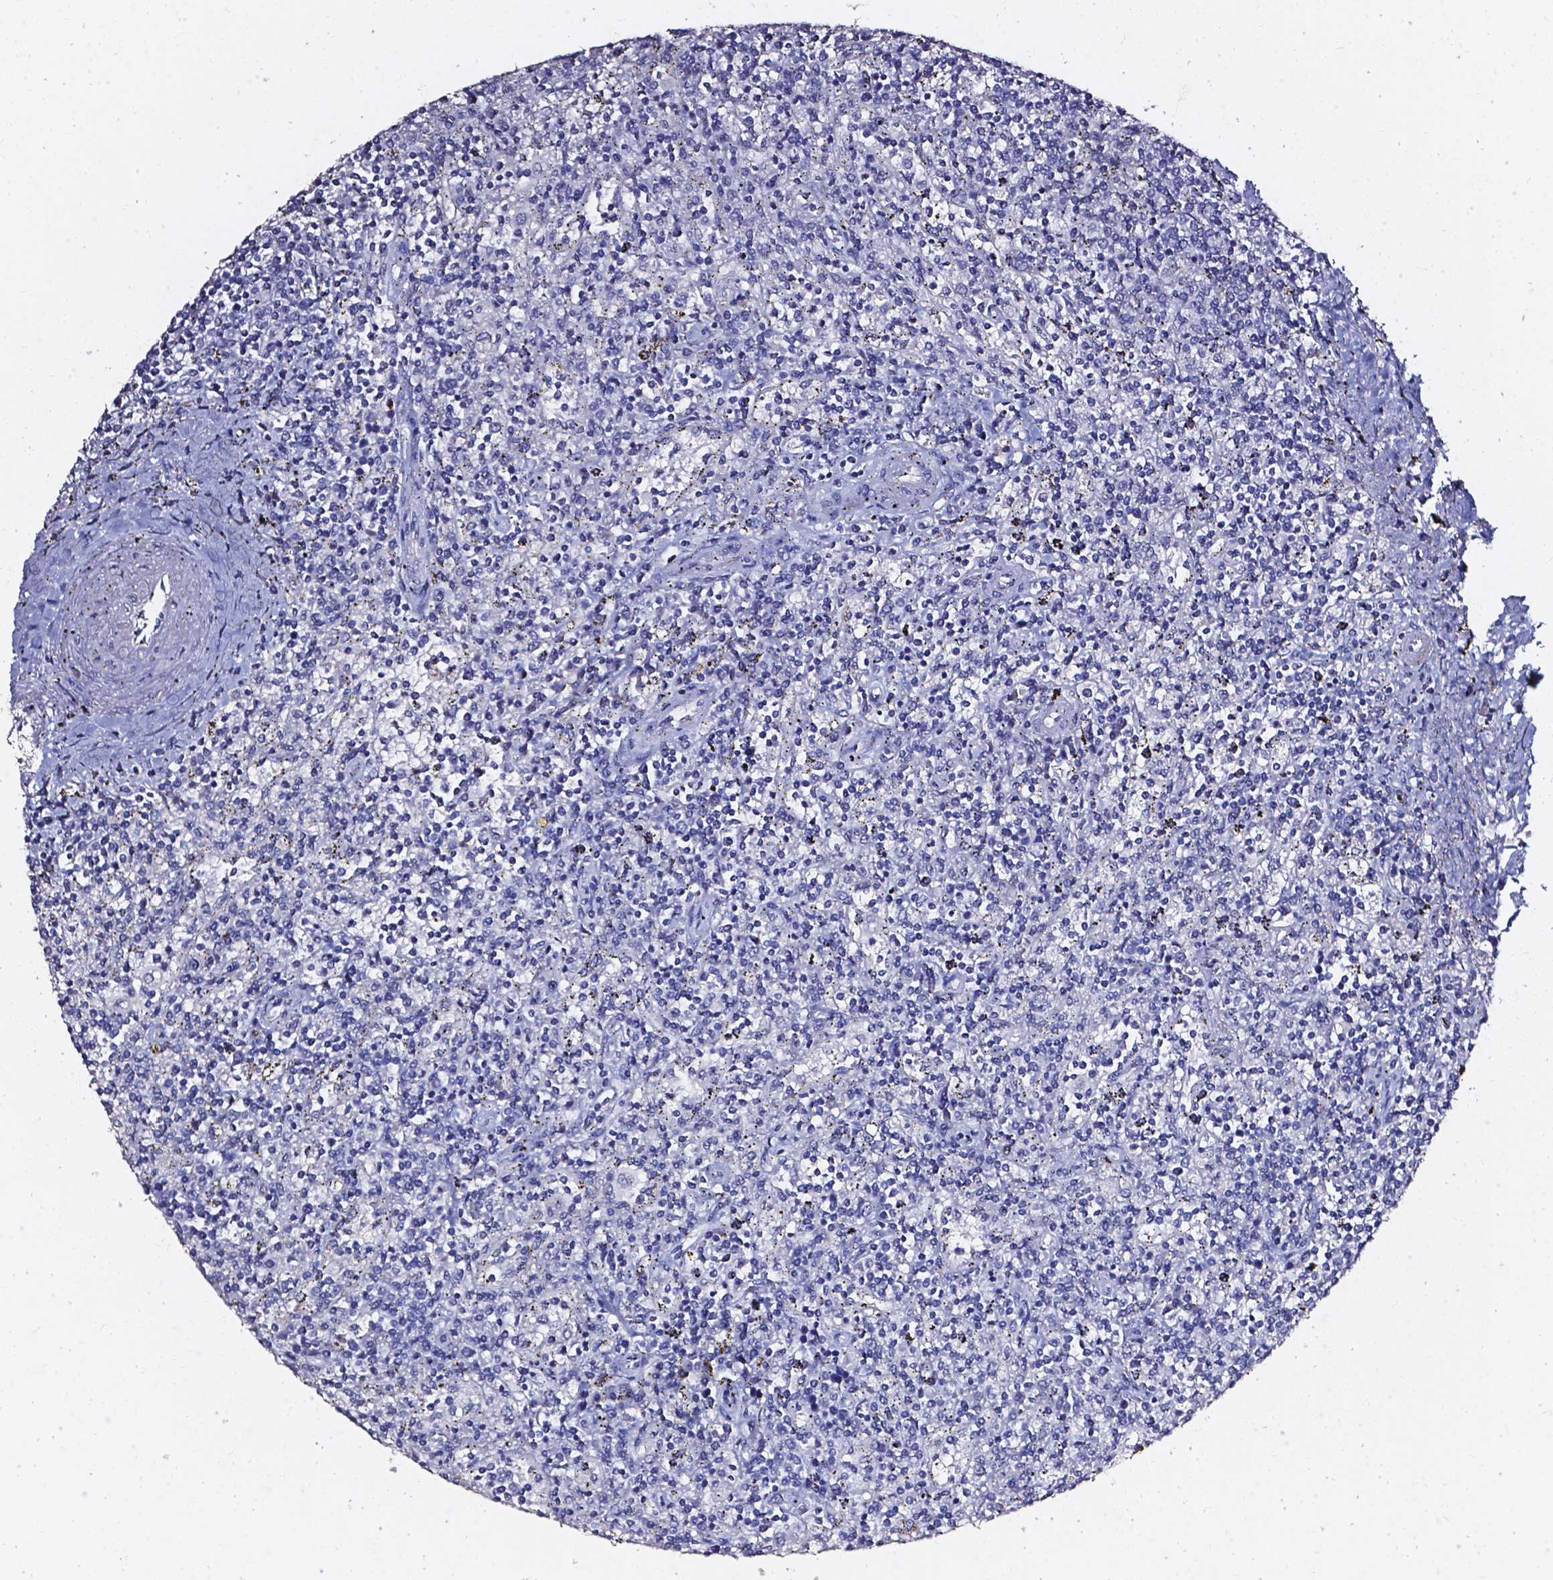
{"staining": {"intensity": "negative", "quantity": "none", "location": "none"}, "tissue": "lymphoma", "cell_type": "Tumor cells", "image_type": "cancer", "snomed": [{"axis": "morphology", "description": "Malignant lymphoma, non-Hodgkin's type, Low grade"}, {"axis": "topography", "description": "Spleen"}], "caption": "High power microscopy micrograph of an IHC histopathology image of lymphoma, revealing no significant expression in tumor cells.", "gene": "AKR1B10", "patient": {"sex": "male", "age": 62}}